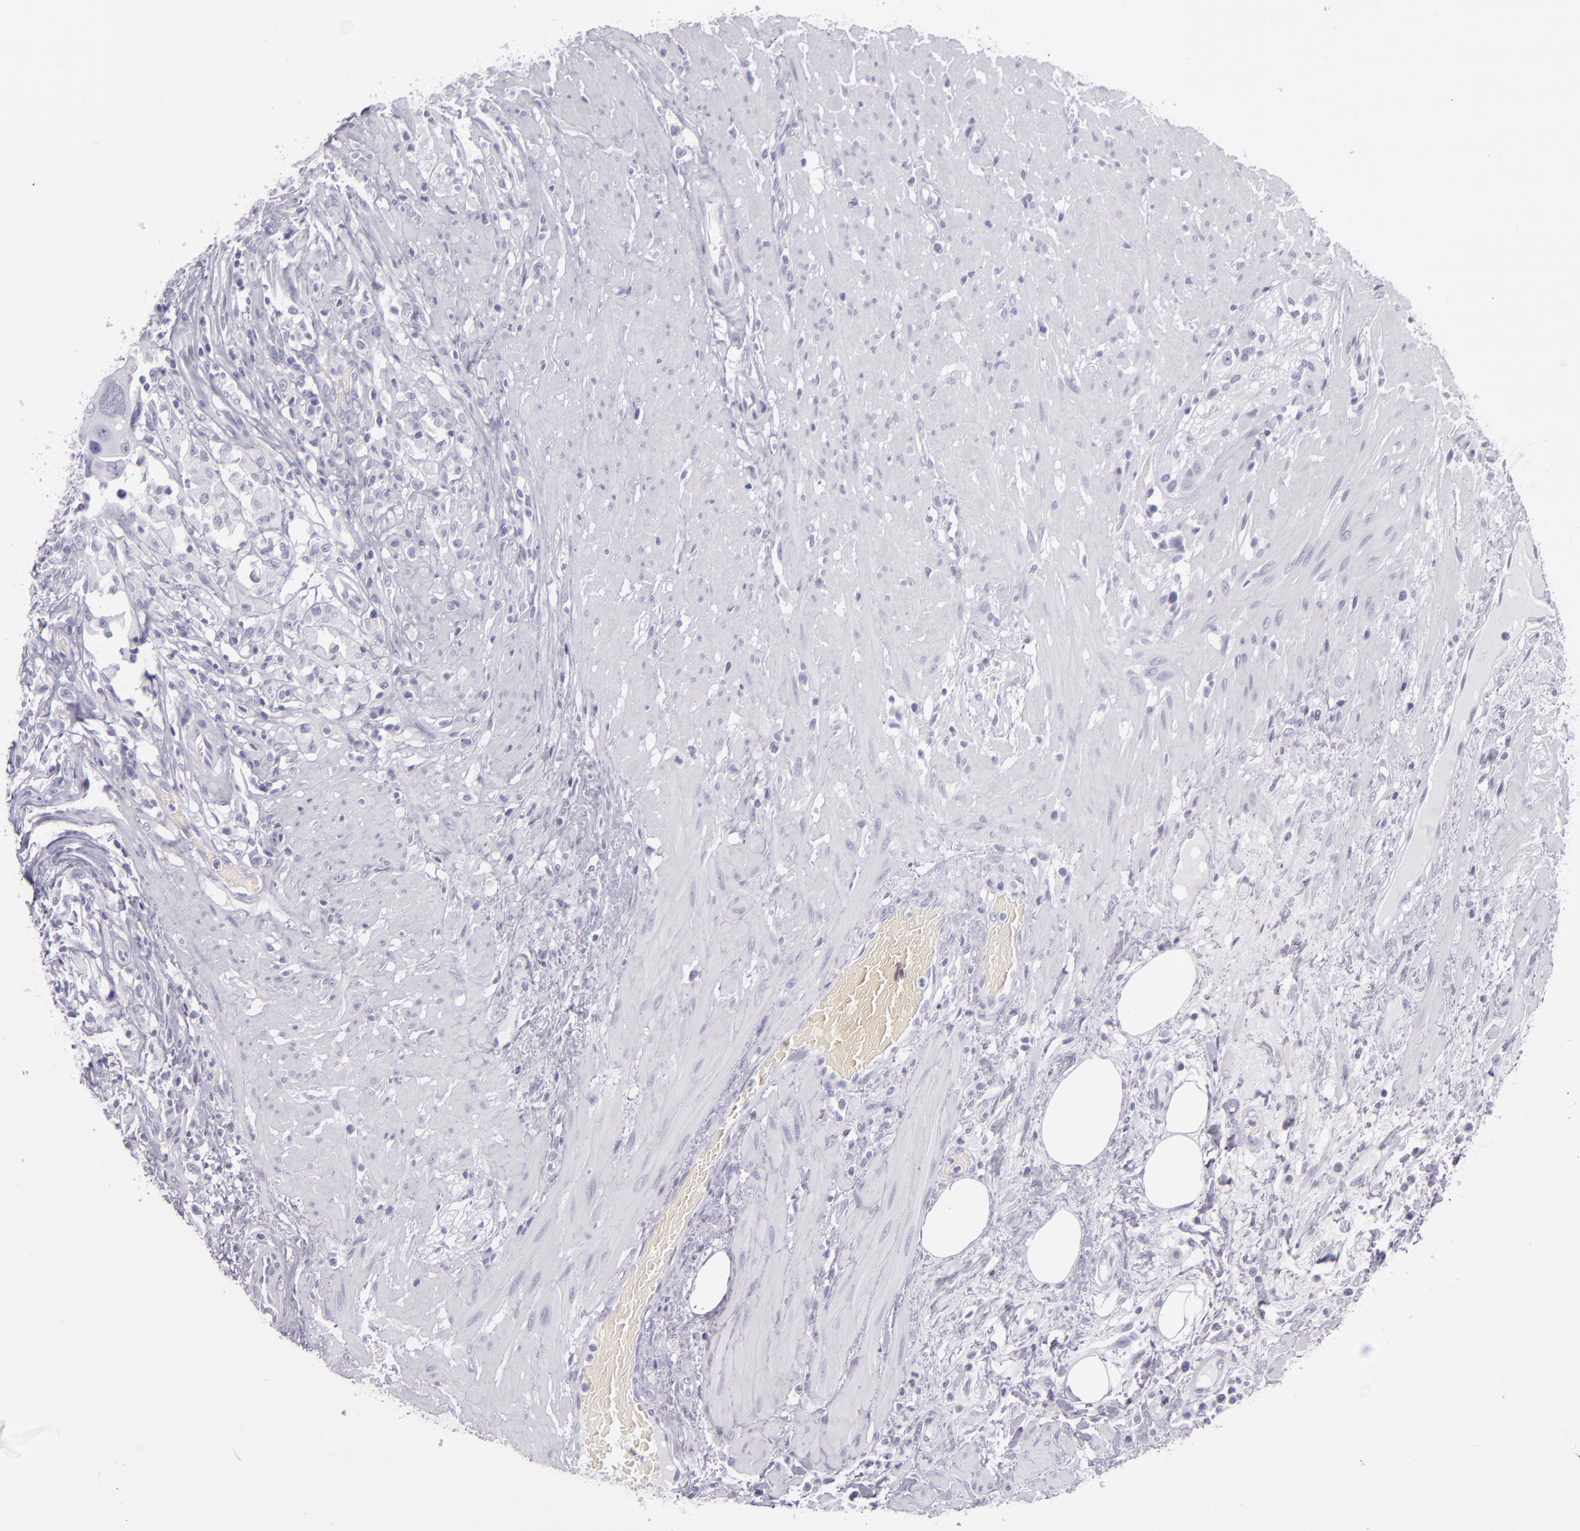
{"staining": {"intensity": "negative", "quantity": "none", "location": "none"}, "tissue": "colorectal cancer", "cell_type": "Tumor cells", "image_type": "cancer", "snomed": [{"axis": "morphology", "description": "Adenocarcinoma, NOS"}, {"axis": "topography", "description": "Rectum"}], "caption": "The histopathology image reveals no significant staining in tumor cells of adenocarcinoma (colorectal).", "gene": "CR2", "patient": {"sex": "male", "age": 53}}